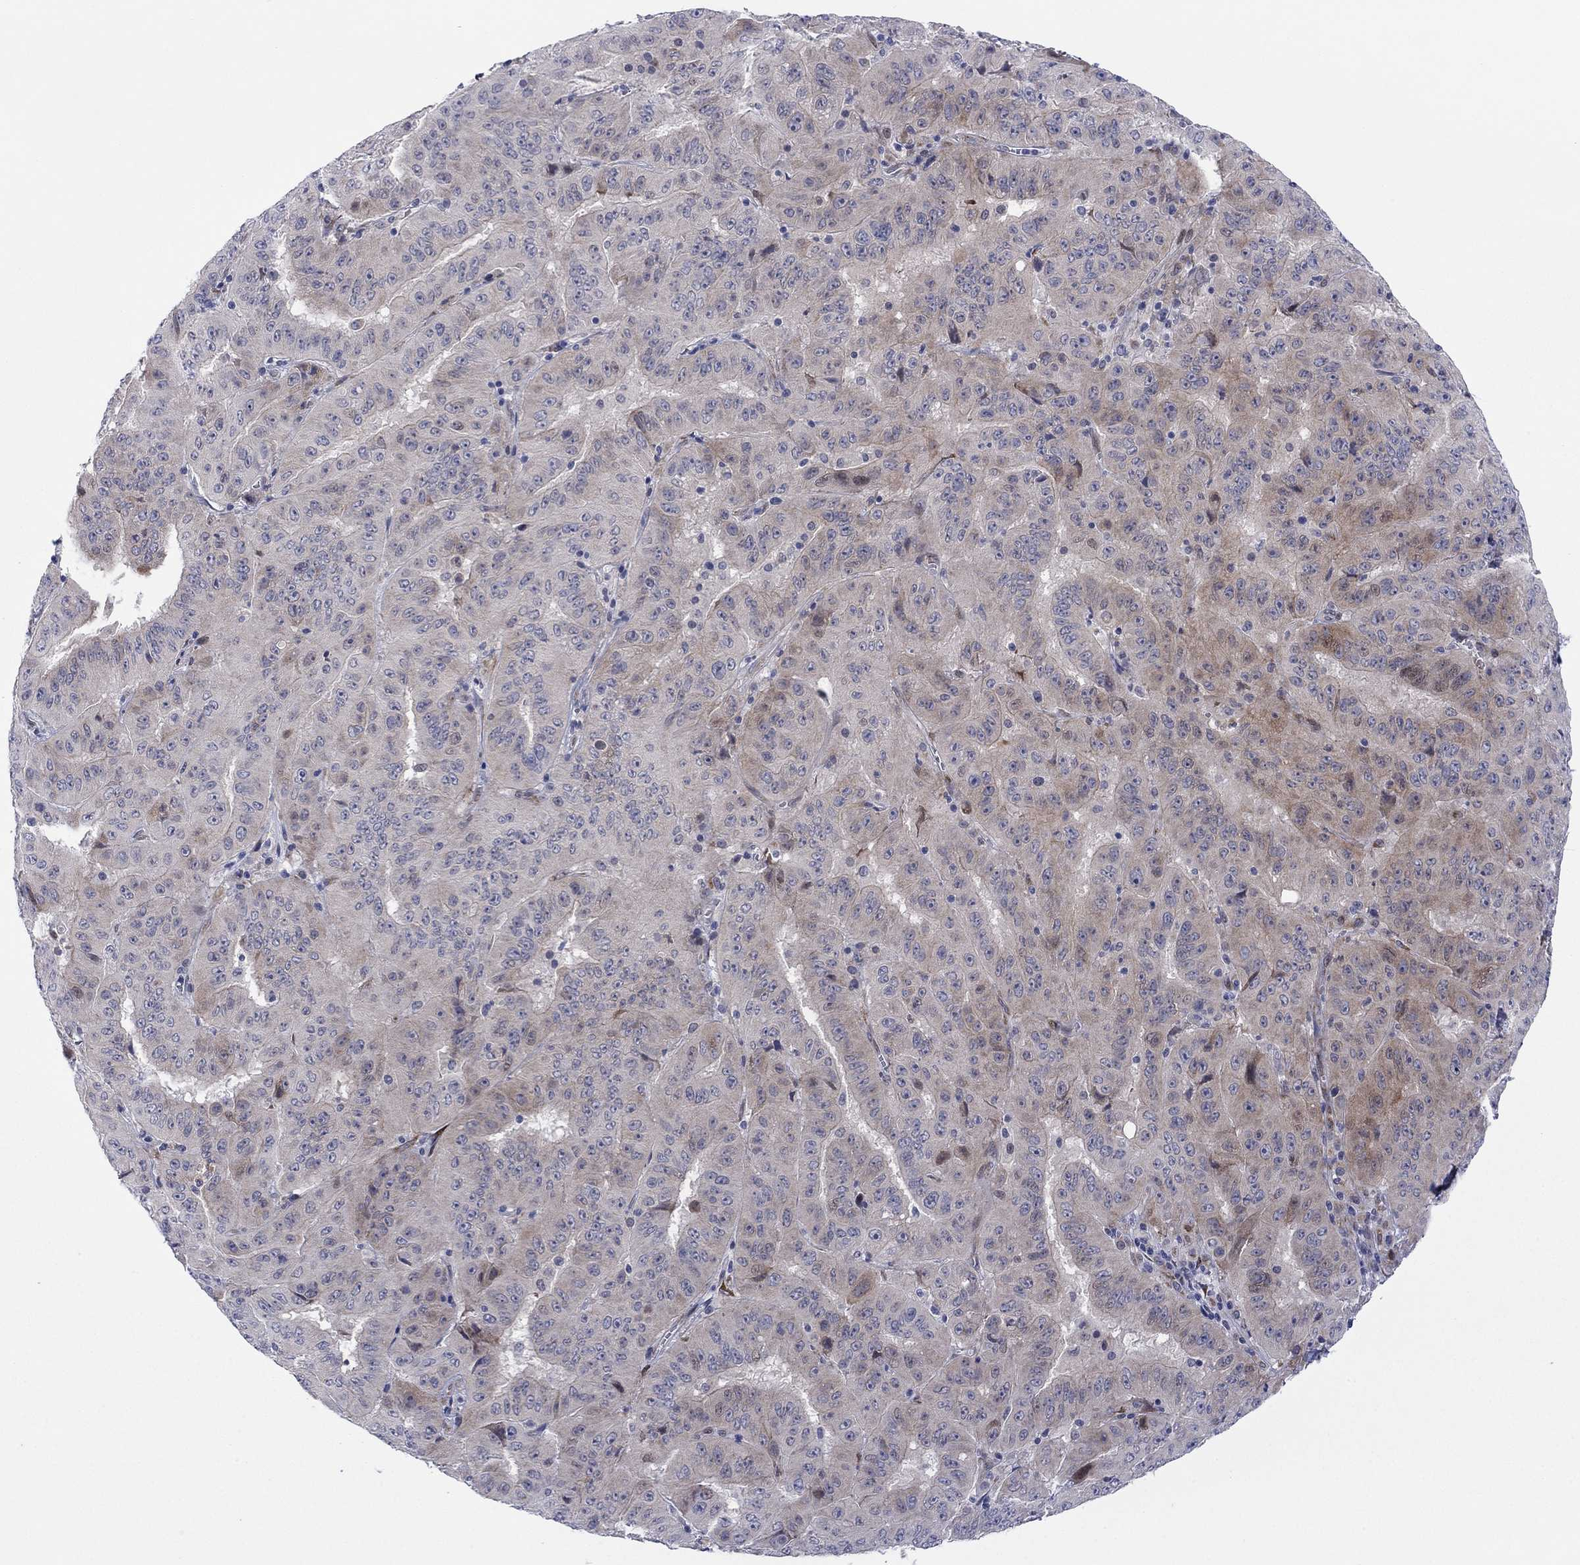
{"staining": {"intensity": "weak", "quantity": "<25%", "location": "cytoplasmic/membranous"}, "tissue": "pancreatic cancer", "cell_type": "Tumor cells", "image_type": "cancer", "snomed": [{"axis": "morphology", "description": "Adenocarcinoma, NOS"}, {"axis": "topography", "description": "Pancreas"}], "caption": "Tumor cells show no significant positivity in pancreatic adenocarcinoma.", "gene": "TTC21B", "patient": {"sex": "male", "age": 63}}